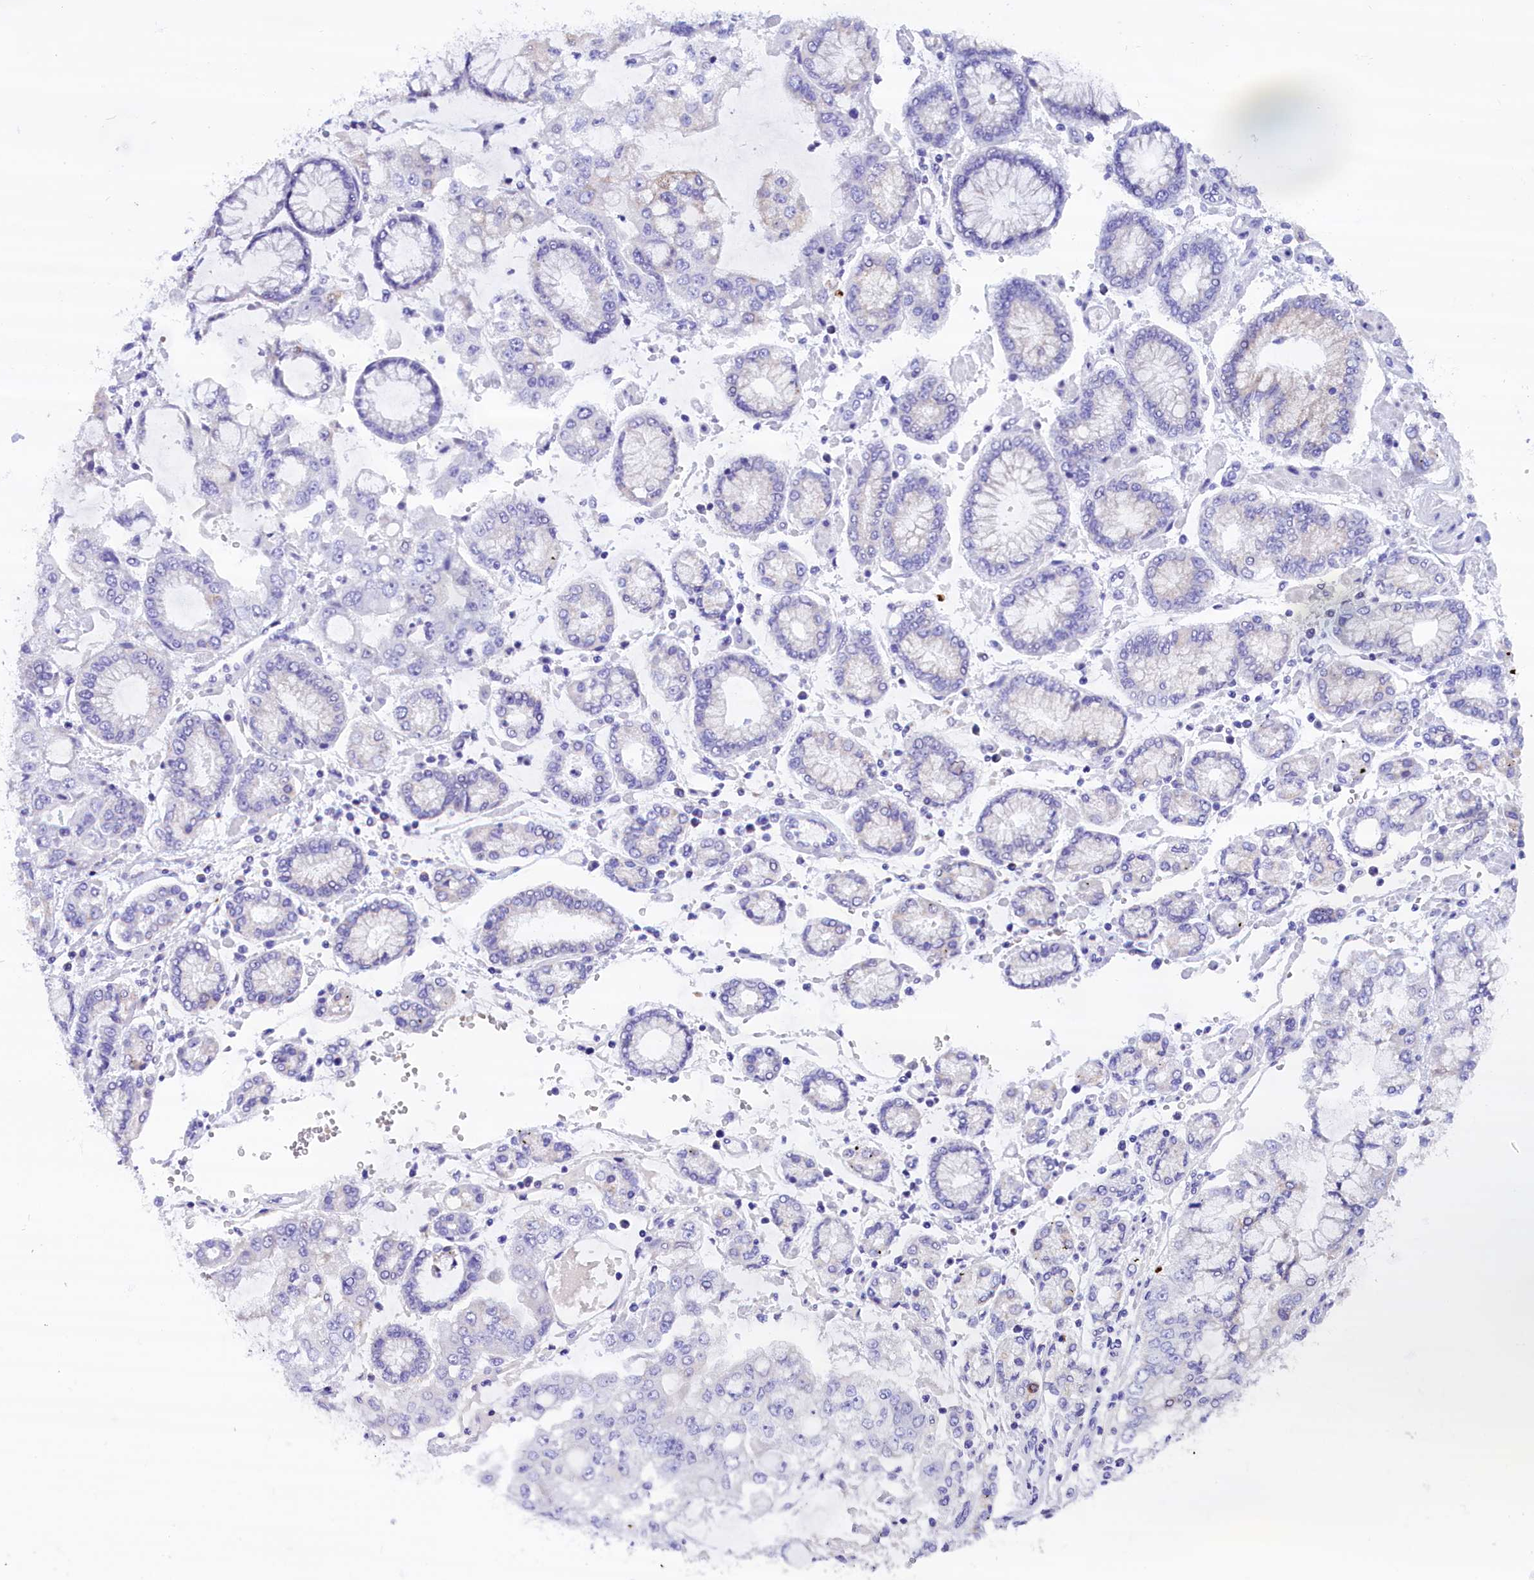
{"staining": {"intensity": "negative", "quantity": "none", "location": "none"}, "tissue": "stomach cancer", "cell_type": "Tumor cells", "image_type": "cancer", "snomed": [{"axis": "morphology", "description": "Adenocarcinoma, NOS"}, {"axis": "topography", "description": "Stomach"}], "caption": "Human stomach adenocarcinoma stained for a protein using immunohistochemistry (IHC) reveals no staining in tumor cells.", "gene": "ABAT", "patient": {"sex": "male", "age": 76}}